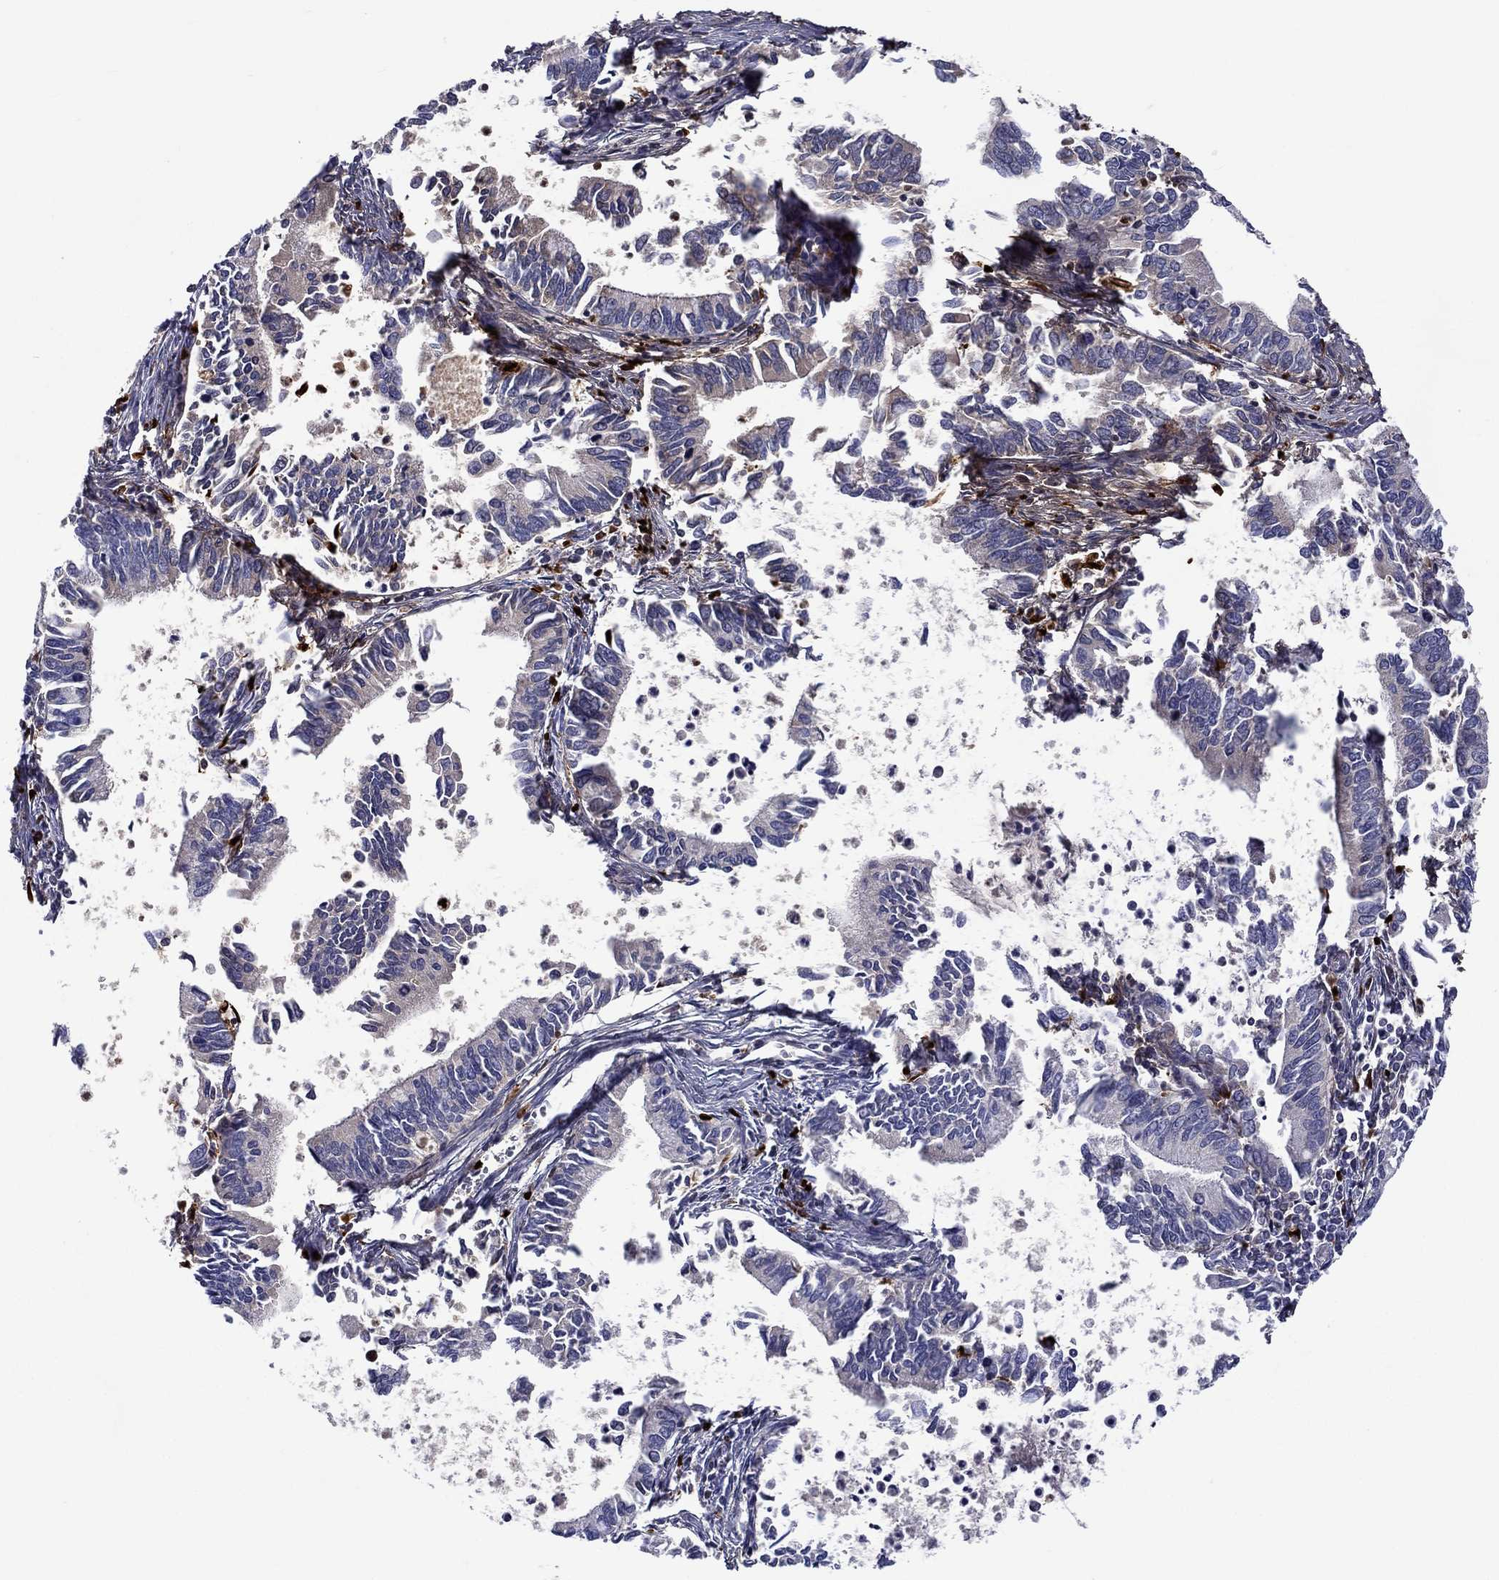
{"staining": {"intensity": "strong", "quantity": "<25%", "location": "cytoplasmic/membranous"}, "tissue": "cervical cancer", "cell_type": "Tumor cells", "image_type": "cancer", "snomed": [{"axis": "morphology", "description": "Adenocarcinoma, NOS"}, {"axis": "topography", "description": "Cervix"}], "caption": "Human cervical cancer stained for a protein (brown) reveals strong cytoplasmic/membranous positive staining in approximately <25% of tumor cells.", "gene": "TGFBI", "patient": {"sex": "female", "age": 42}}